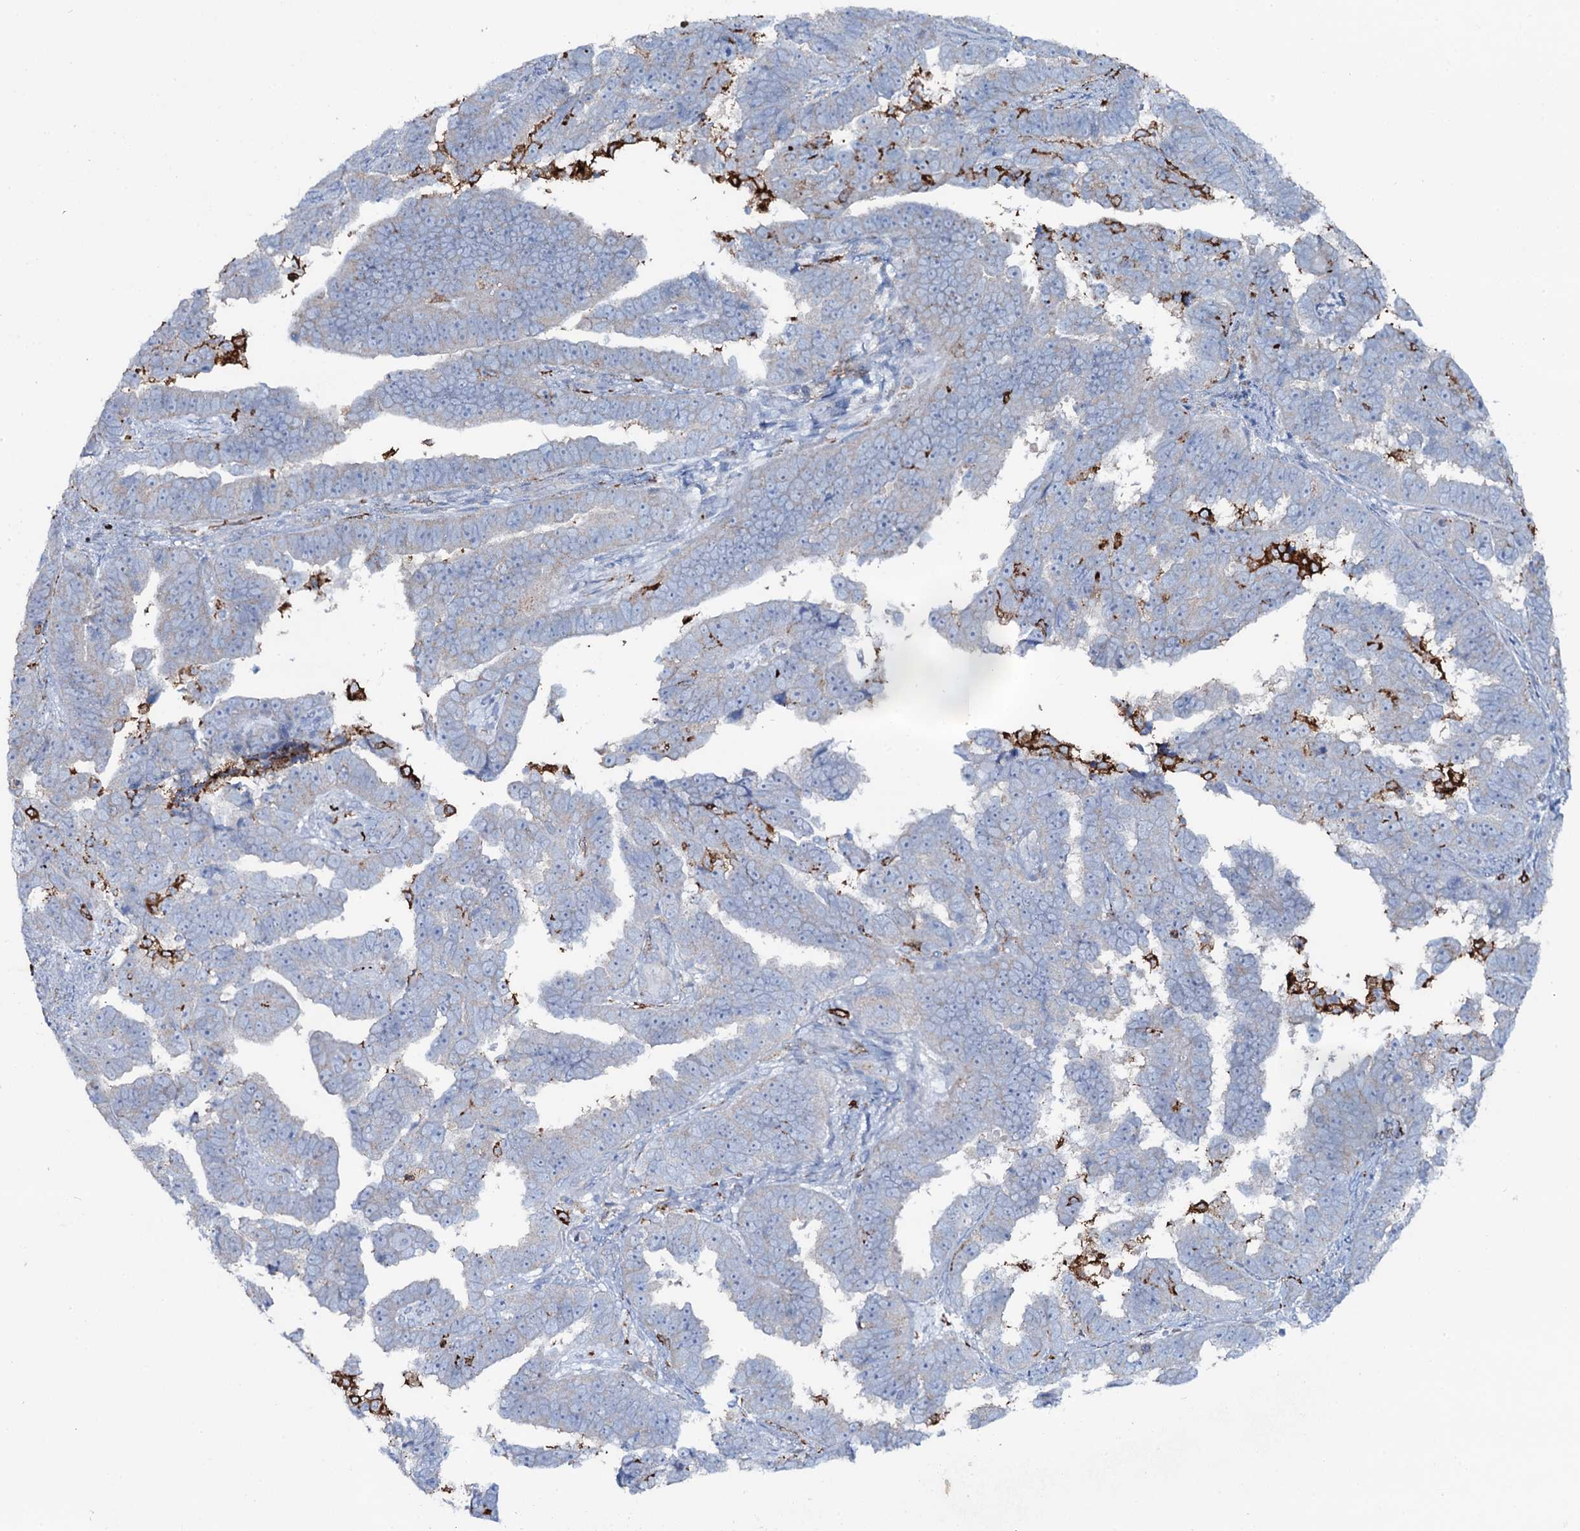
{"staining": {"intensity": "negative", "quantity": "none", "location": "none"}, "tissue": "endometrial cancer", "cell_type": "Tumor cells", "image_type": "cancer", "snomed": [{"axis": "morphology", "description": "Adenocarcinoma, NOS"}, {"axis": "topography", "description": "Endometrium"}], "caption": "Endometrial cancer (adenocarcinoma) was stained to show a protein in brown. There is no significant positivity in tumor cells. (DAB (3,3'-diaminobenzidine) immunohistochemistry visualized using brightfield microscopy, high magnification).", "gene": "OSBPL2", "patient": {"sex": "female", "age": 75}}